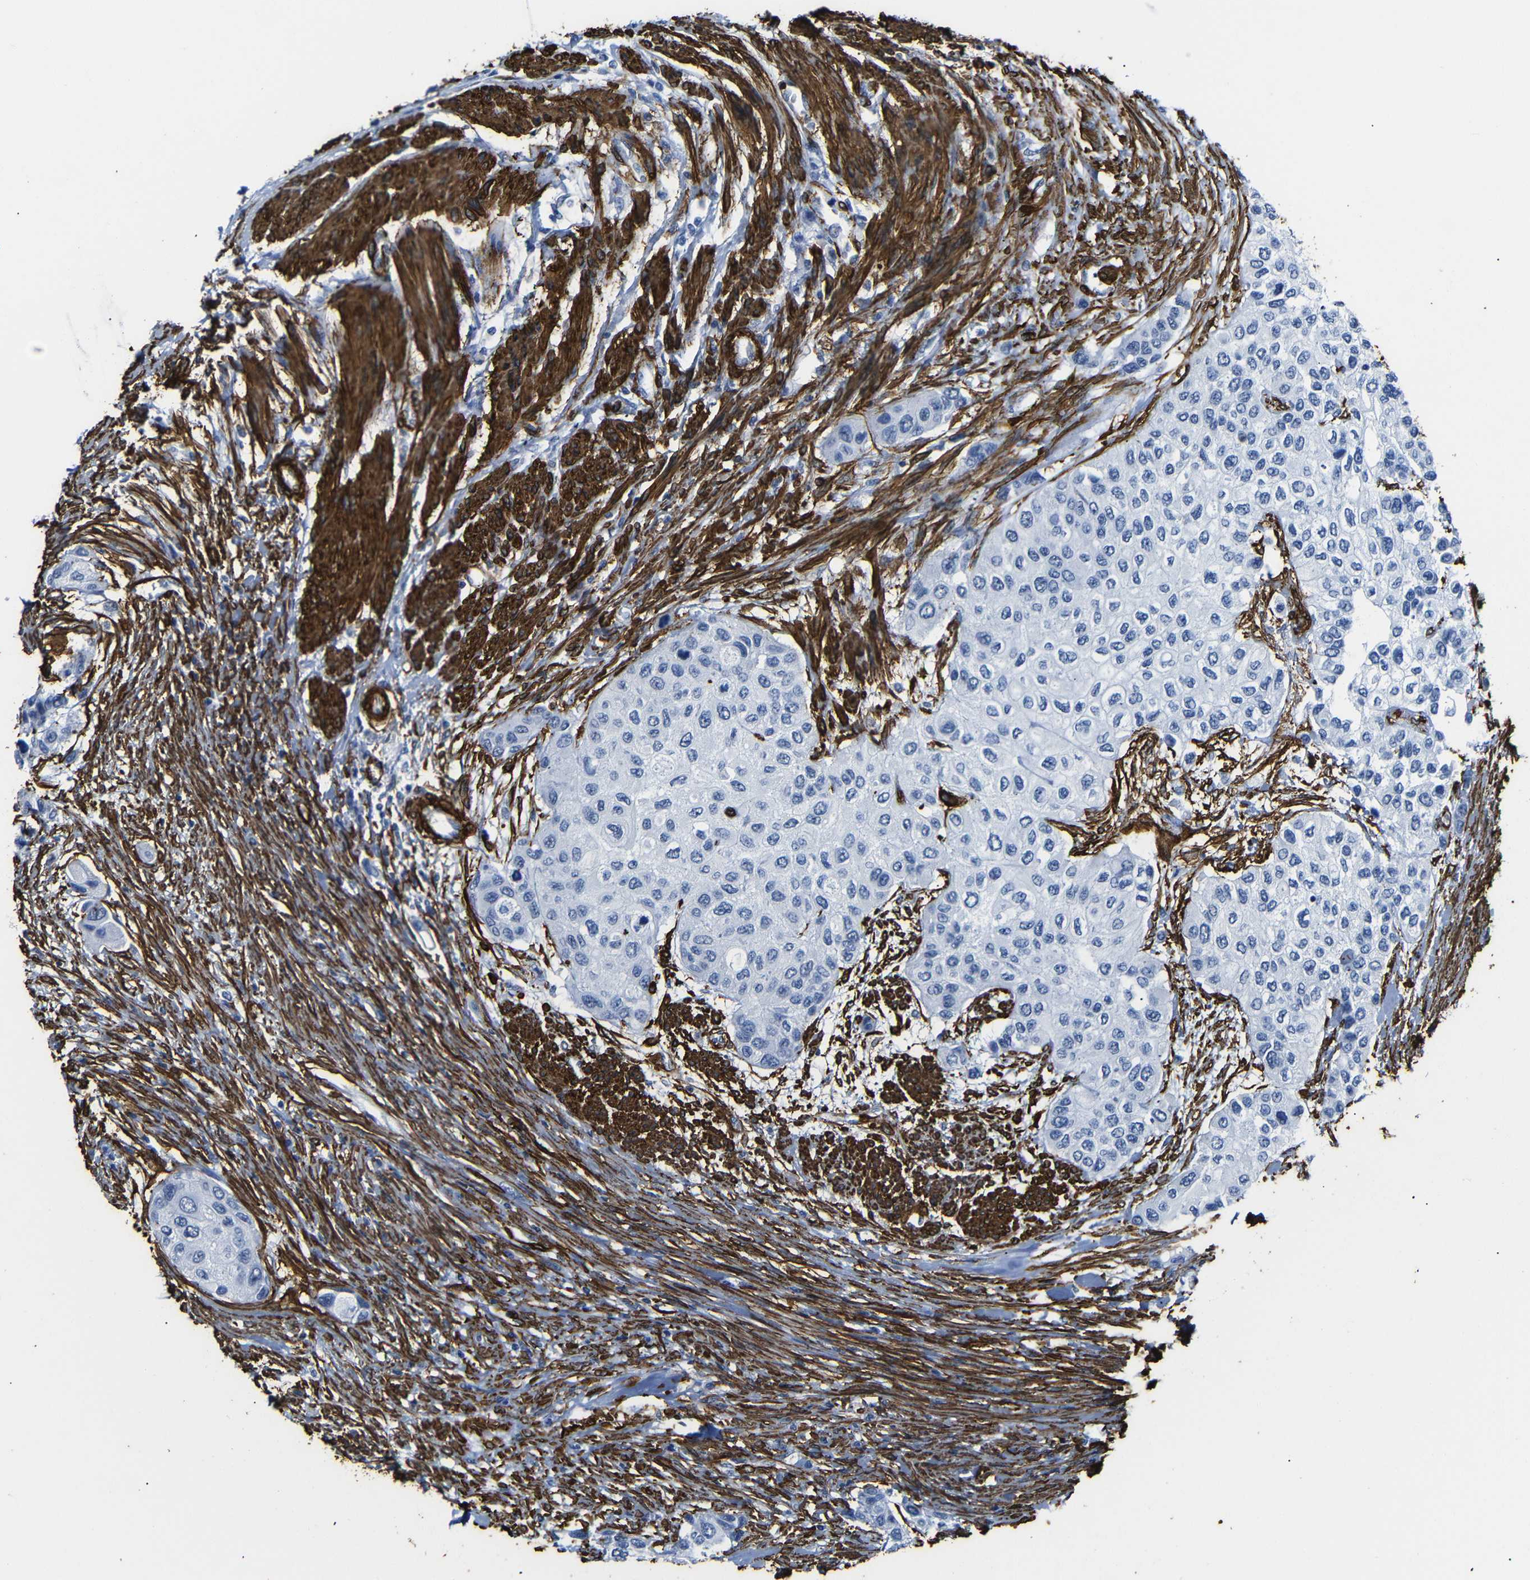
{"staining": {"intensity": "negative", "quantity": "none", "location": "none"}, "tissue": "urothelial cancer", "cell_type": "Tumor cells", "image_type": "cancer", "snomed": [{"axis": "morphology", "description": "Urothelial carcinoma, High grade"}, {"axis": "topography", "description": "Urinary bladder"}], "caption": "An image of human urothelial carcinoma (high-grade) is negative for staining in tumor cells.", "gene": "ACTA2", "patient": {"sex": "female", "age": 56}}